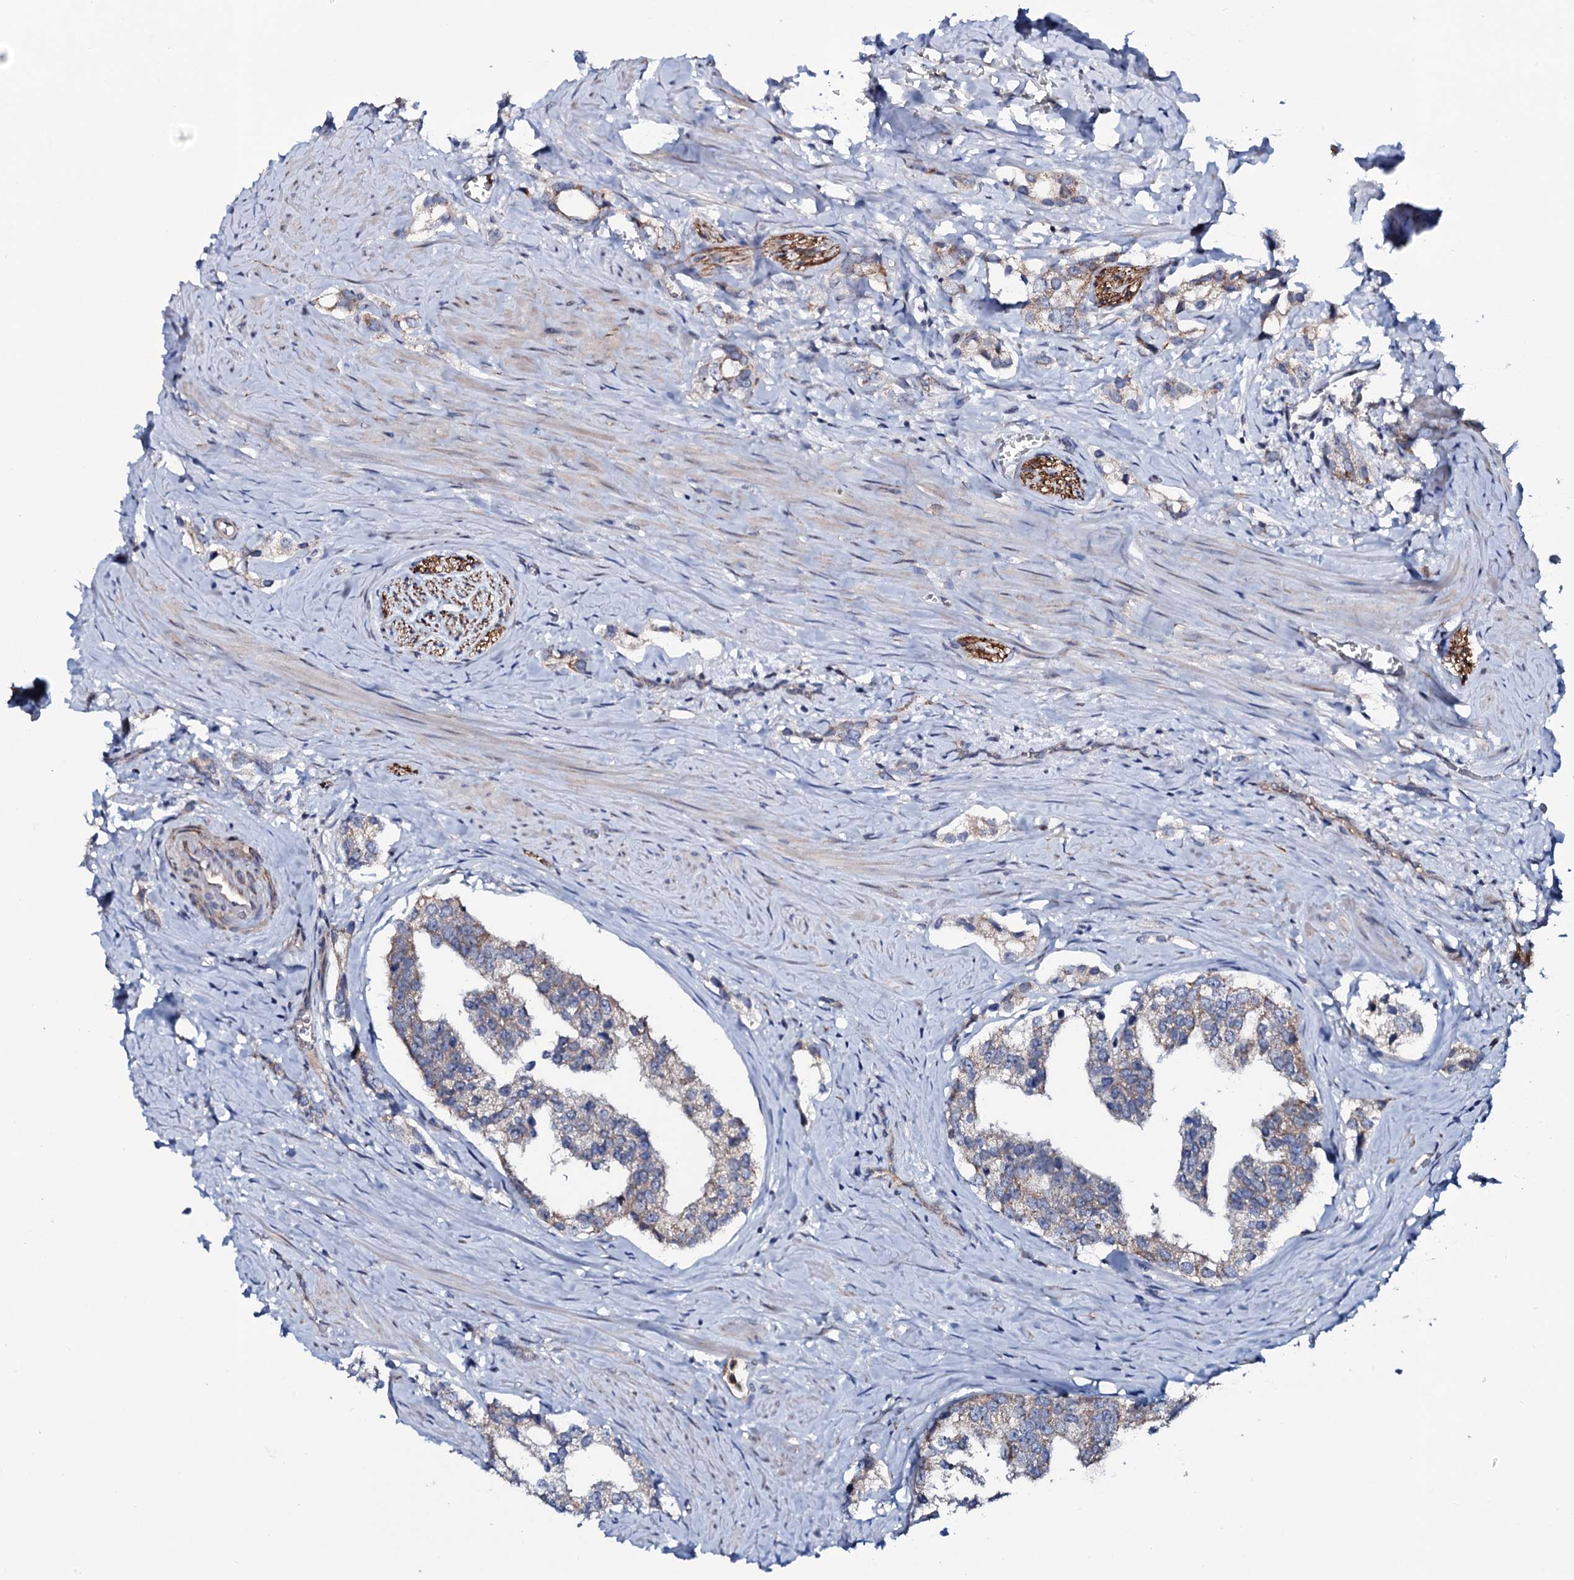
{"staining": {"intensity": "weak", "quantity": "25%-75%", "location": "cytoplasmic/membranous"}, "tissue": "prostate cancer", "cell_type": "Tumor cells", "image_type": "cancer", "snomed": [{"axis": "morphology", "description": "Adenocarcinoma, High grade"}, {"axis": "topography", "description": "Prostate"}], "caption": "Prostate adenocarcinoma (high-grade) stained with a protein marker shows weak staining in tumor cells.", "gene": "PPP1R3D", "patient": {"sex": "male", "age": 66}}